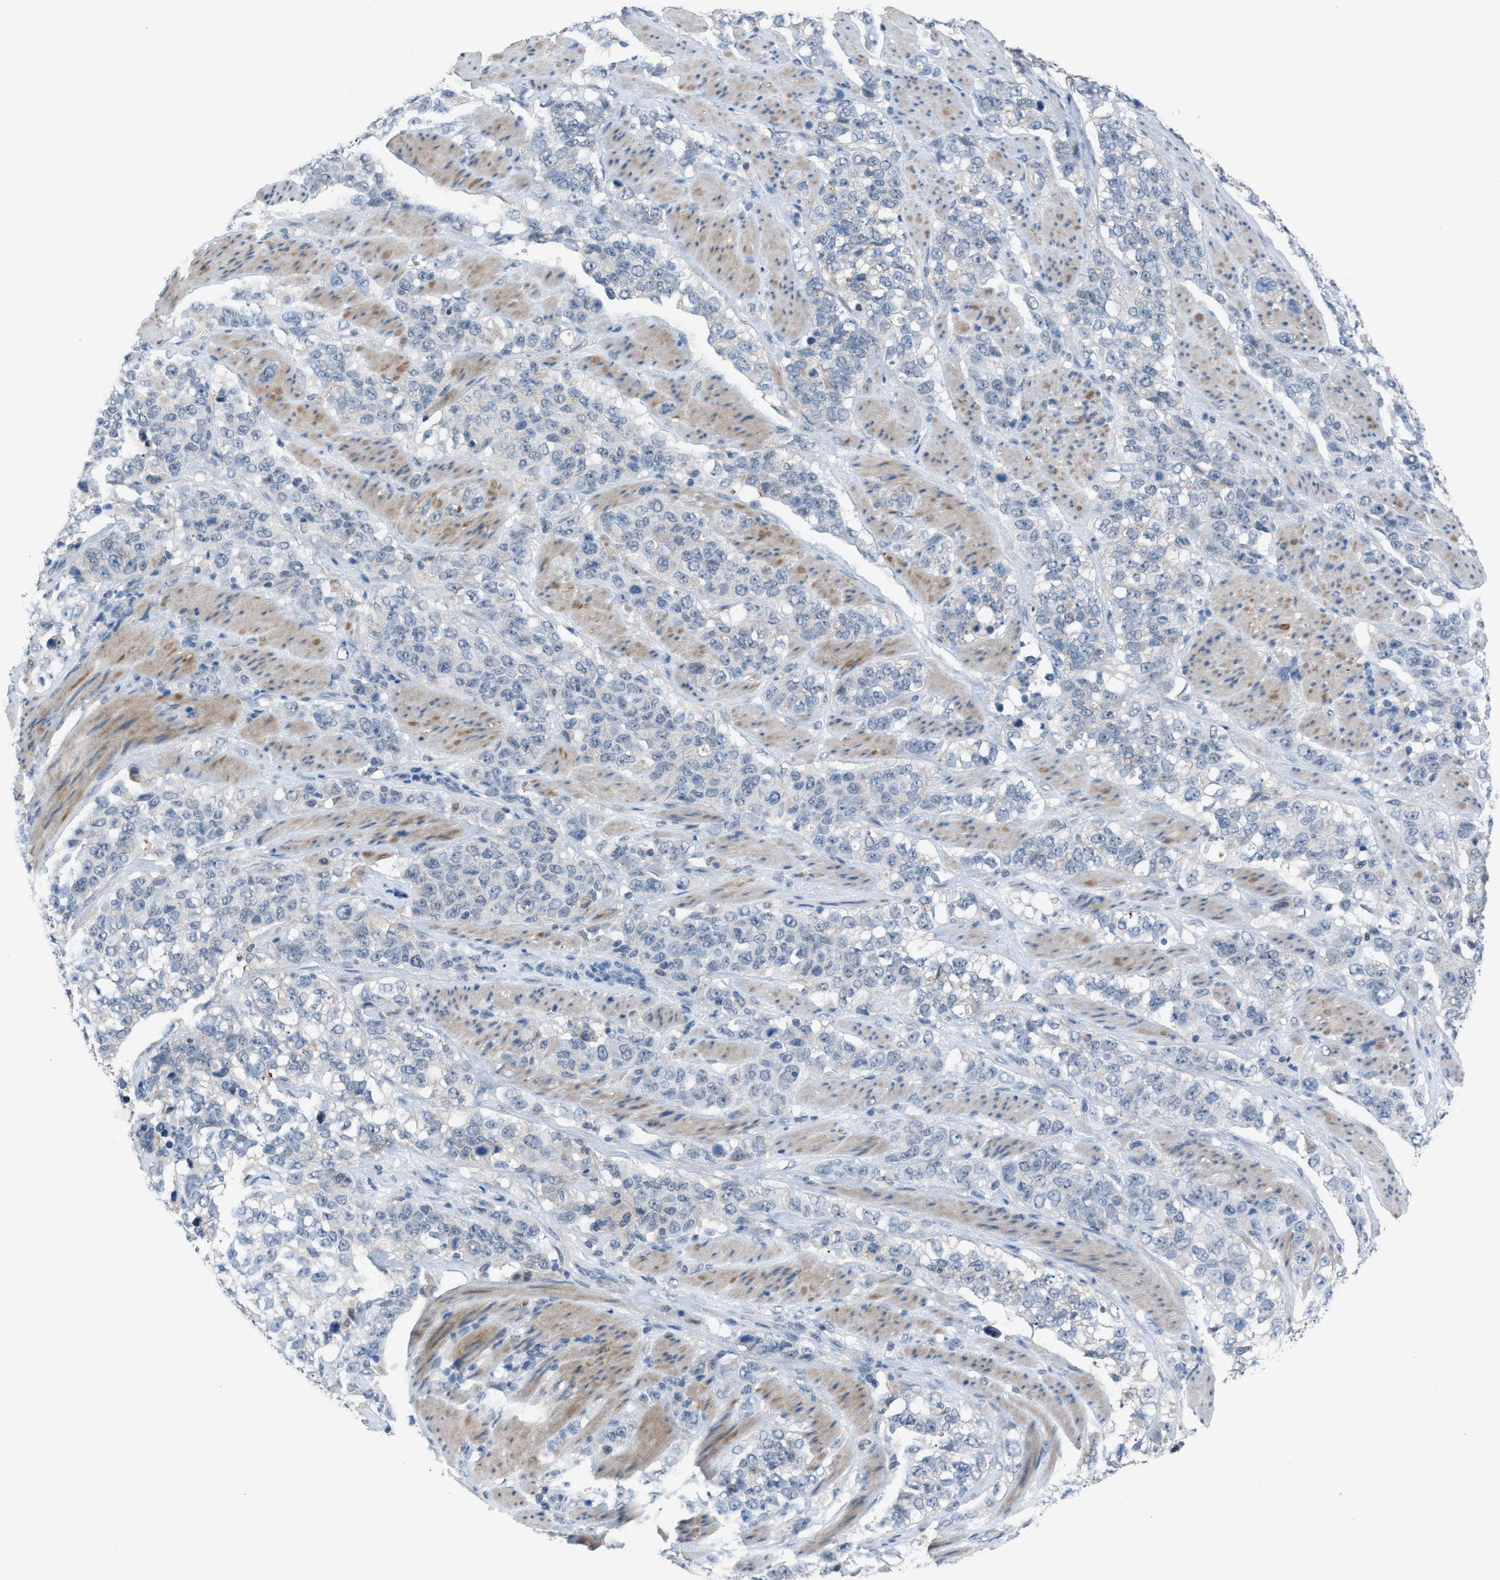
{"staining": {"intensity": "negative", "quantity": "none", "location": "none"}, "tissue": "stomach cancer", "cell_type": "Tumor cells", "image_type": "cancer", "snomed": [{"axis": "morphology", "description": "Adenocarcinoma, NOS"}, {"axis": "topography", "description": "Stomach"}], "caption": "Tumor cells show no significant protein expression in stomach cancer (adenocarcinoma).", "gene": "ANAPC11", "patient": {"sex": "male", "age": 48}}